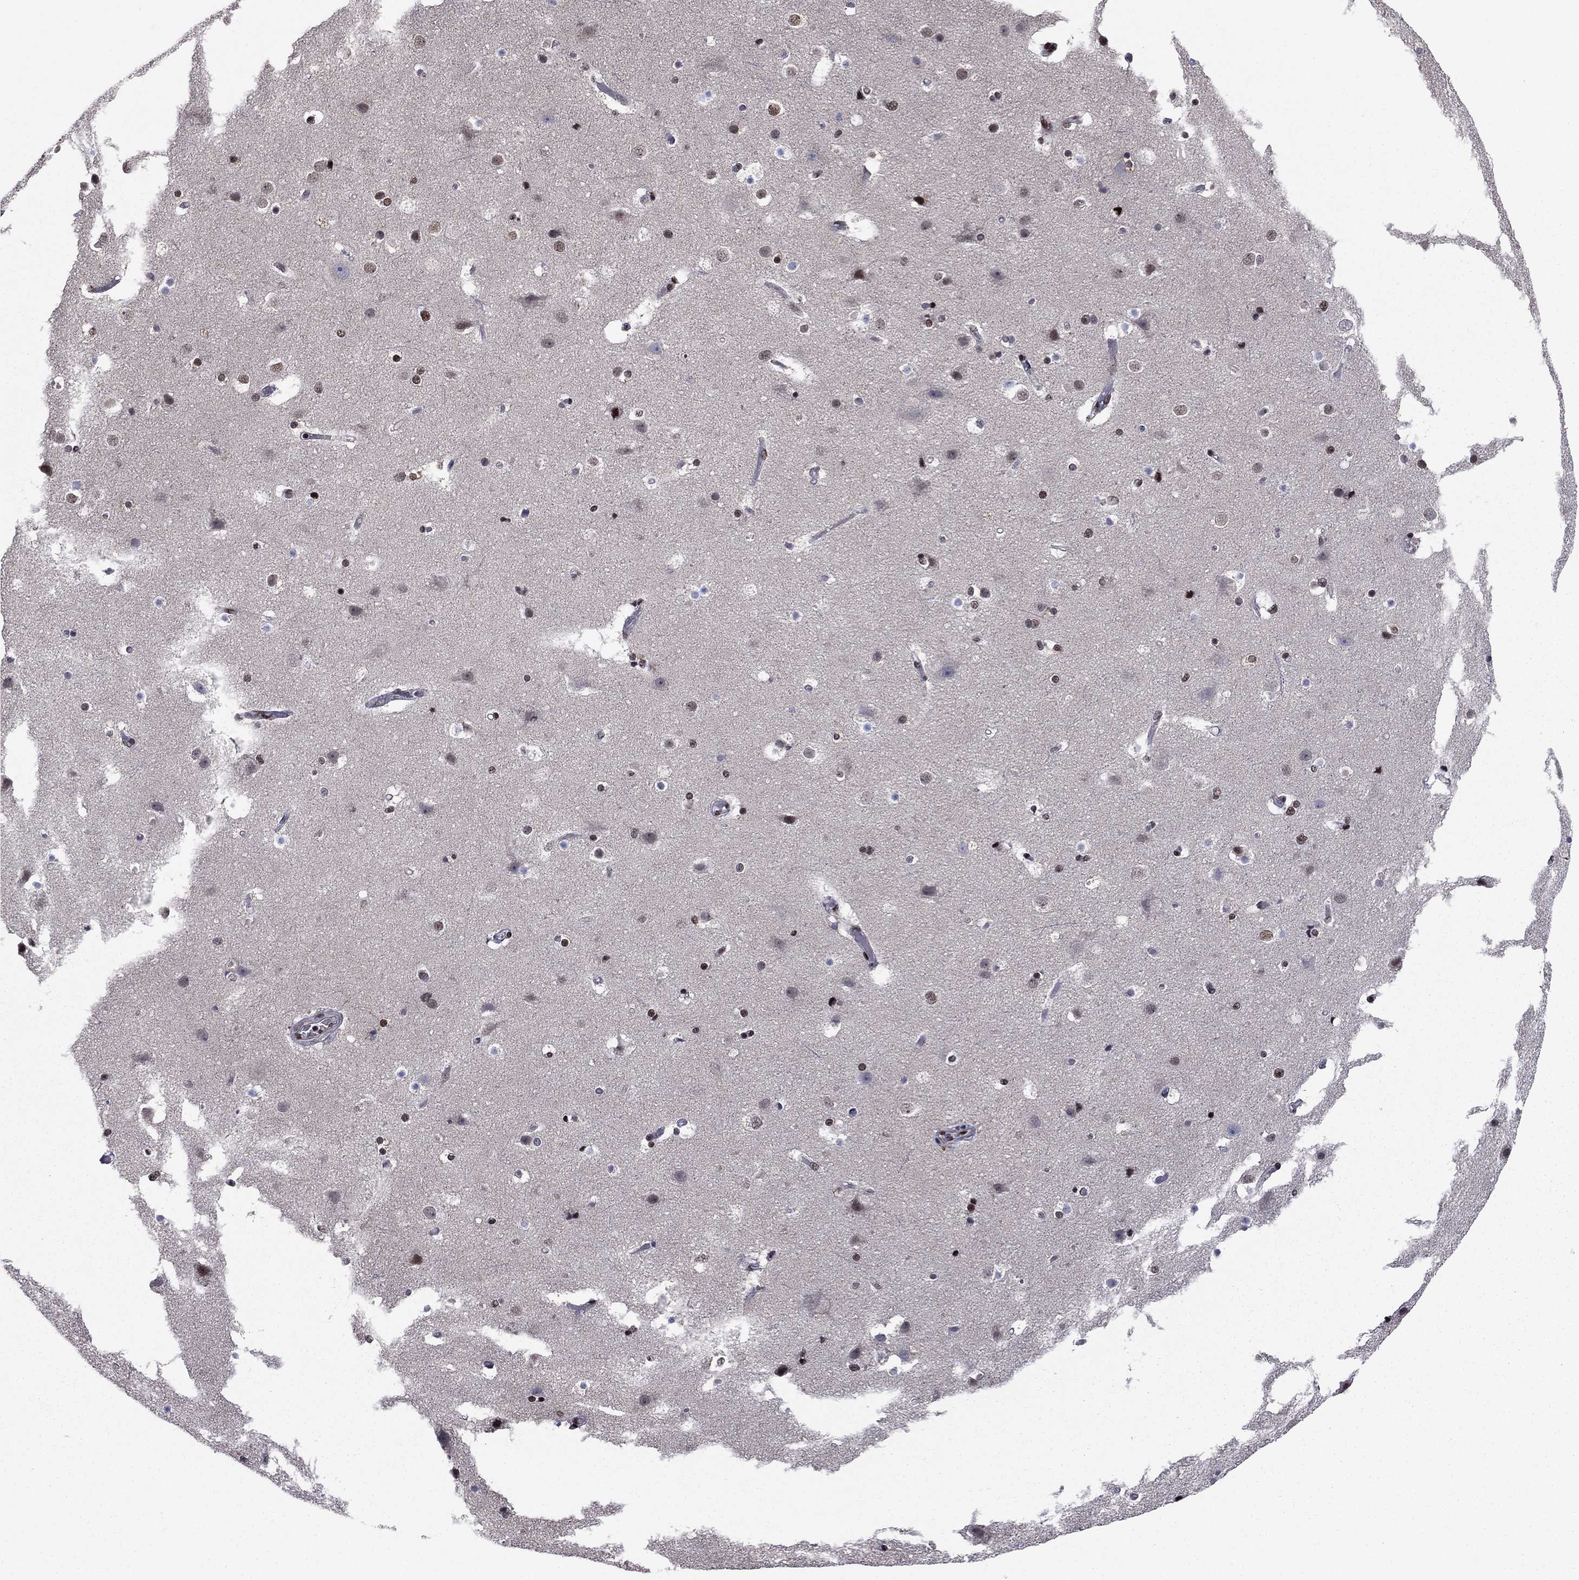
{"staining": {"intensity": "weak", "quantity": "25%-75%", "location": "nuclear"}, "tissue": "cerebral cortex", "cell_type": "Endothelial cells", "image_type": "normal", "snomed": [{"axis": "morphology", "description": "Normal tissue, NOS"}, {"axis": "topography", "description": "Cerebral cortex"}], "caption": "Immunohistochemical staining of normal cerebral cortex shows weak nuclear protein positivity in approximately 25%-75% of endothelial cells. Nuclei are stained in blue.", "gene": "N4BP2", "patient": {"sex": "female", "age": 52}}